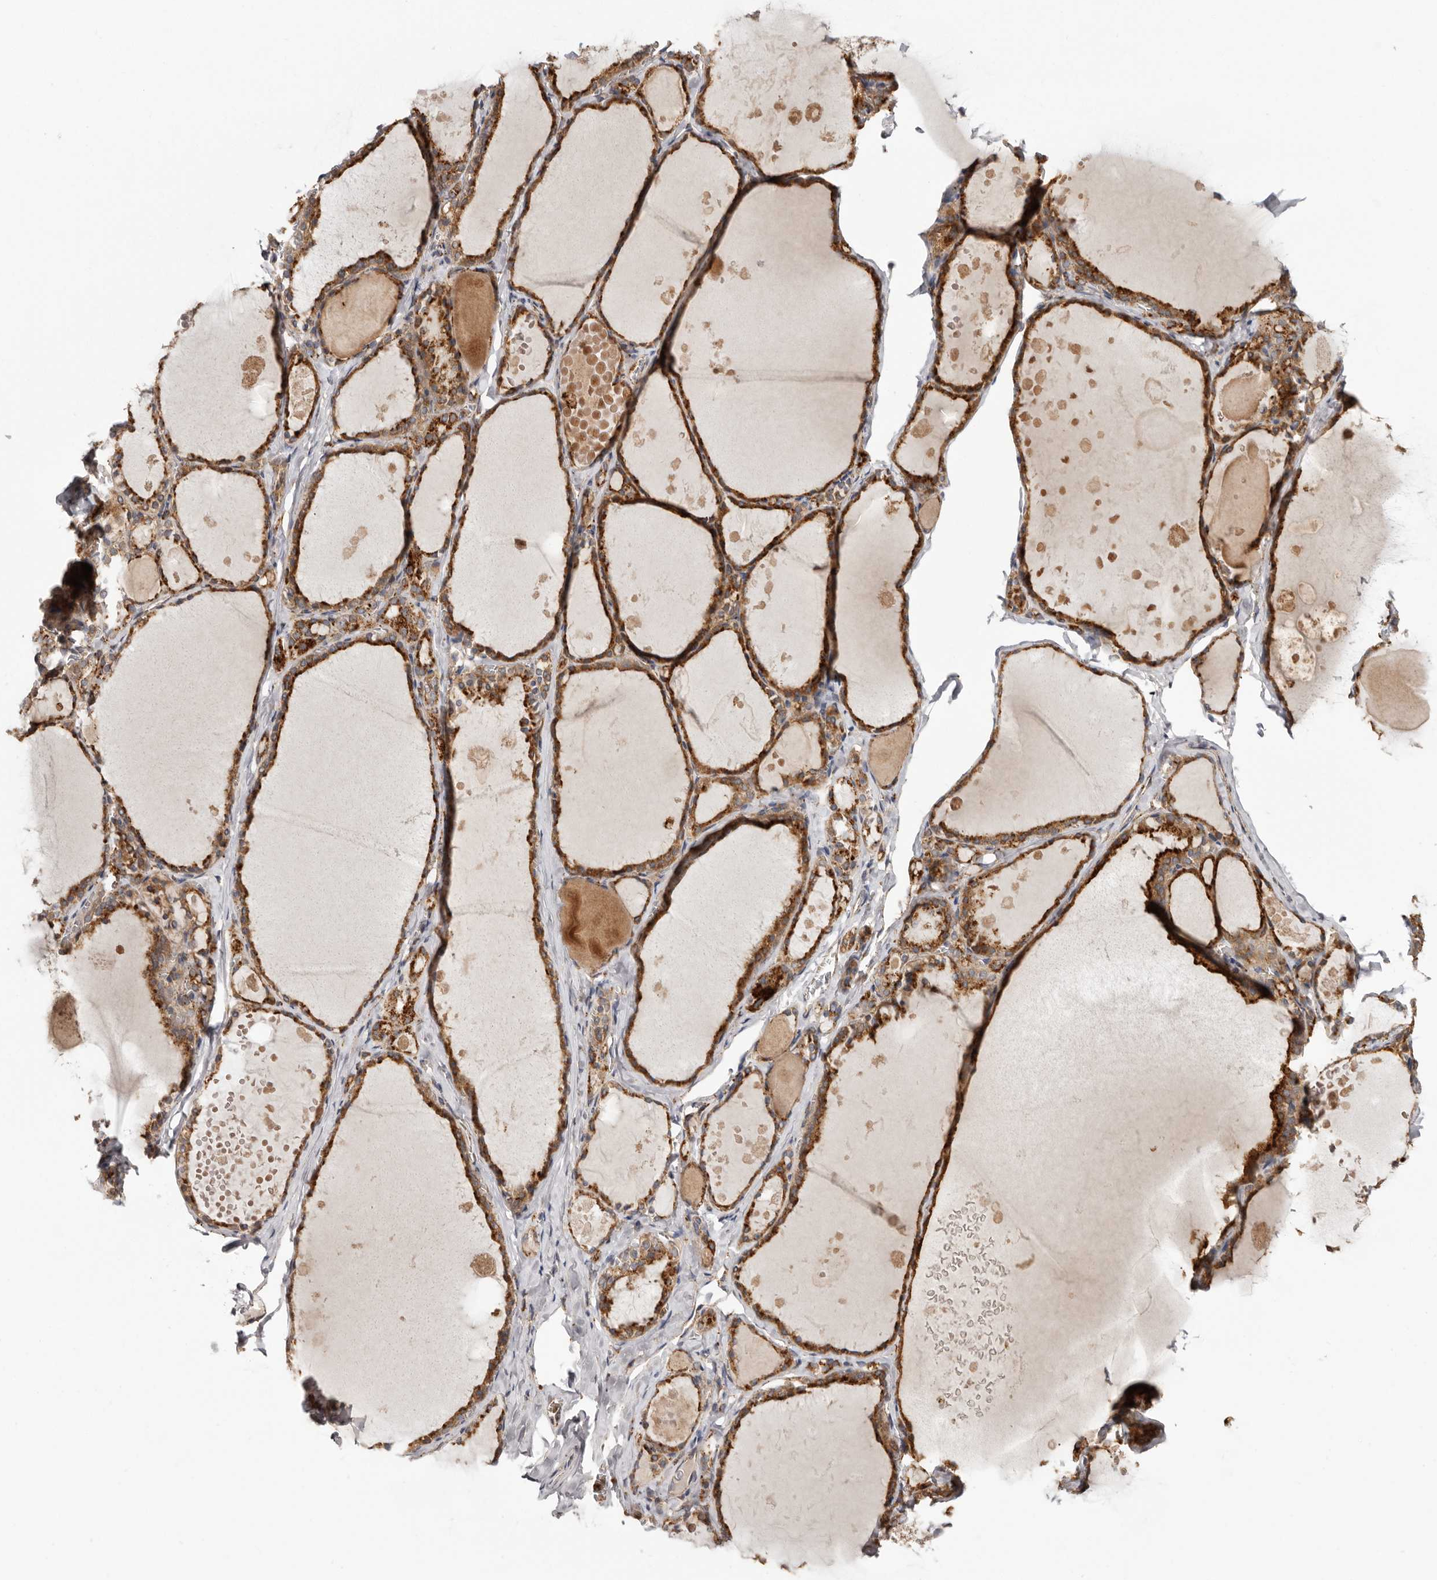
{"staining": {"intensity": "strong", "quantity": ">75%", "location": "cytoplasmic/membranous"}, "tissue": "thyroid gland", "cell_type": "Glandular cells", "image_type": "normal", "snomed": [{"axis": "morphology", "description": "Normal tissue, NOS"}, {"axis": "topography", "description": "Thyroid gland"}], "caption": "Immunohistochemical staining of normal thyroid gland exhibits >75% levels of strong cytoplasmic/membranous protein positivity in about >75% of glandular cells.", "gene": "GRN", "patient": {"sex": "male", "age": 56}}